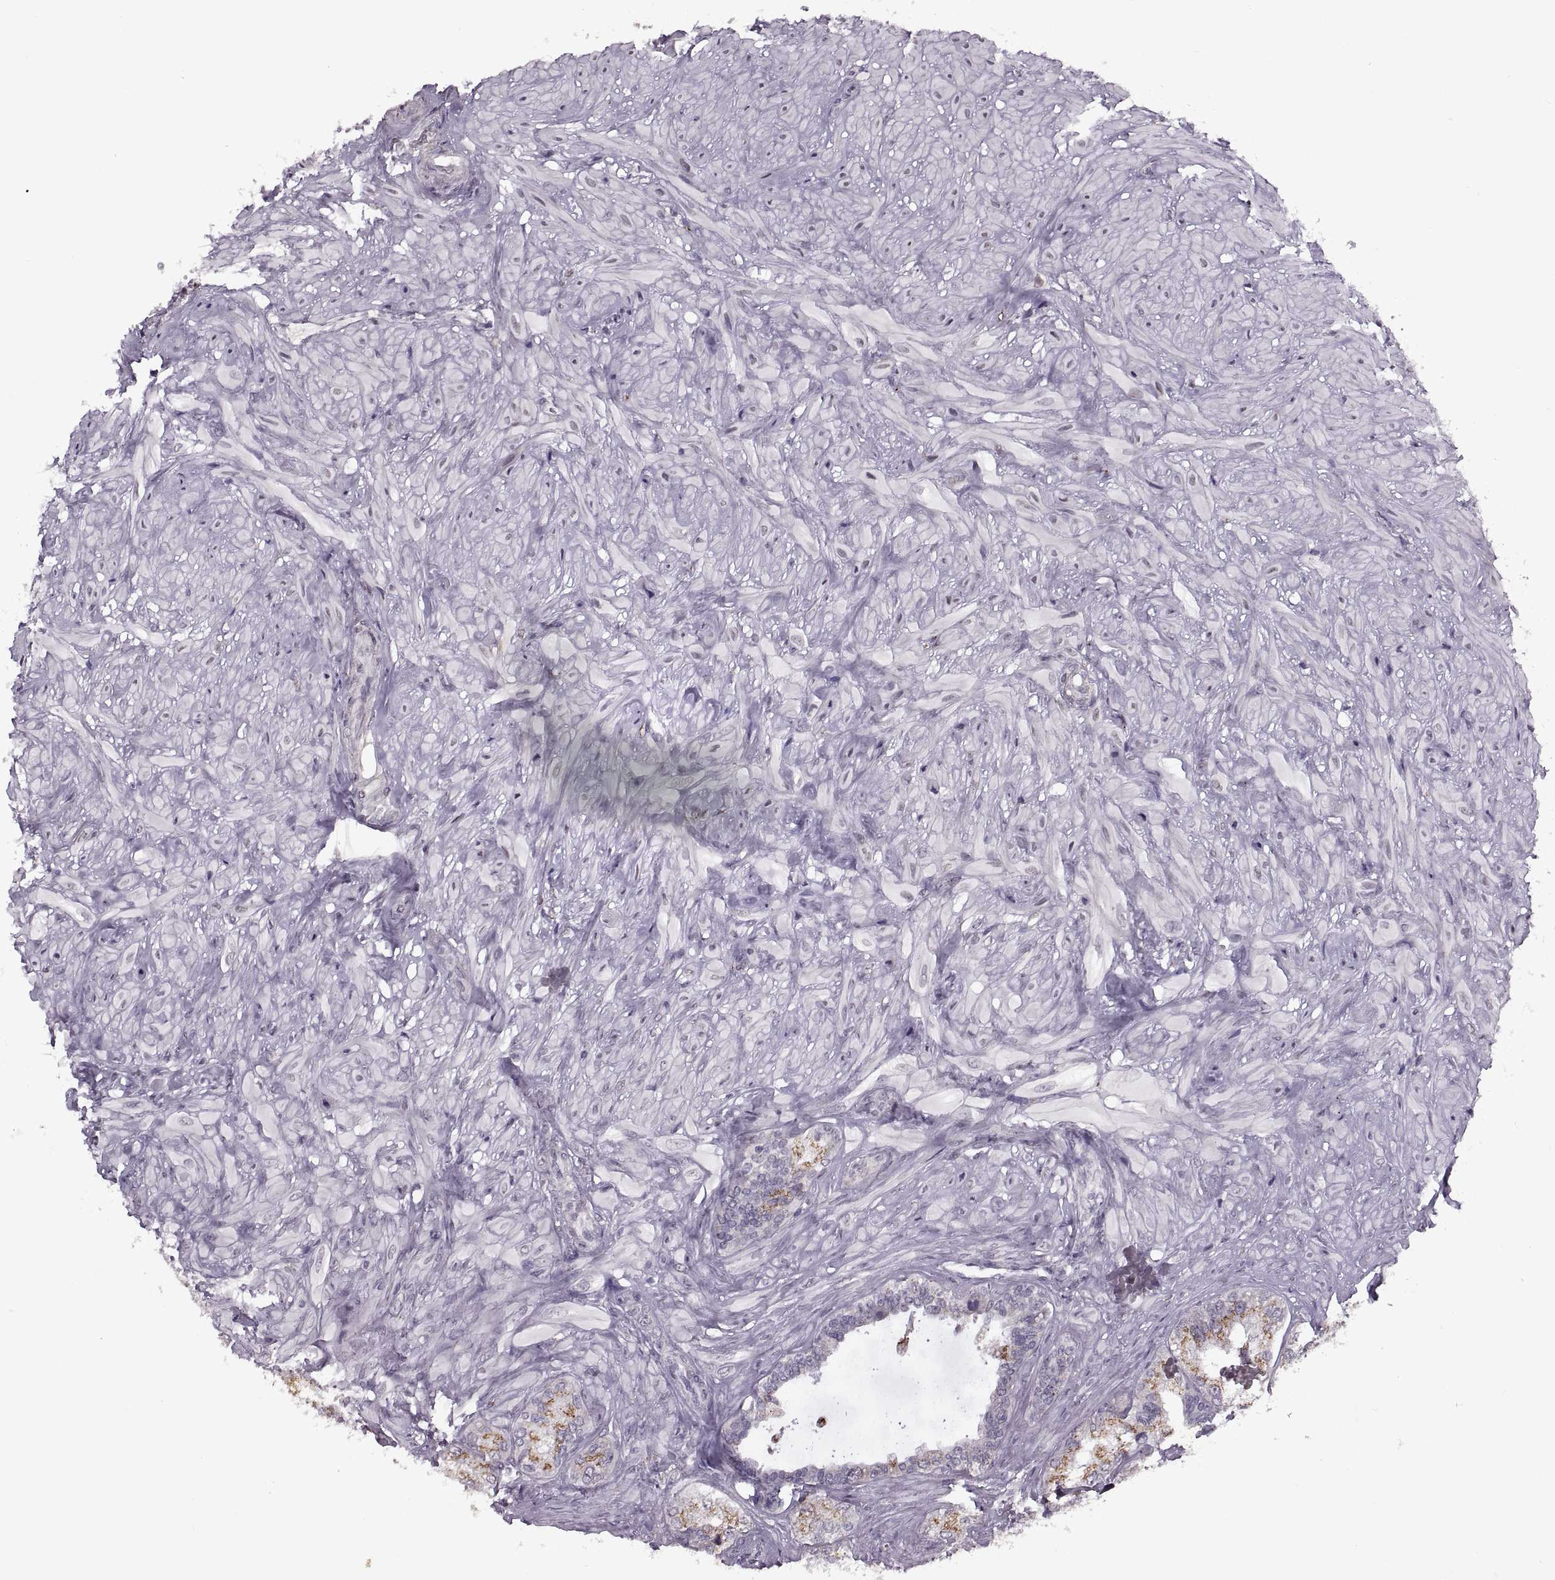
{"staining": {"intensity": "weak", "quantity": "25%-75%", "location": "cytoplasmic/membranous"}, "tissue": "seminal vesicle", "cell_type": "Glandular cells", "image_type": "normal", "snomed": [{"axis": "morphology", "description": "Normal tissue, NOS"}, {"axis": "topography", "description": "Seminal veicle"}], "caption": "Benign seminal vesicle was stained to show a protein in brown. There is low levels of weak cytoplasmic/membranous positivity in approximately 25%-75% of glandular cells.", "gene": "PRSS37", "patient": {"sex": "male", "age": 72}}